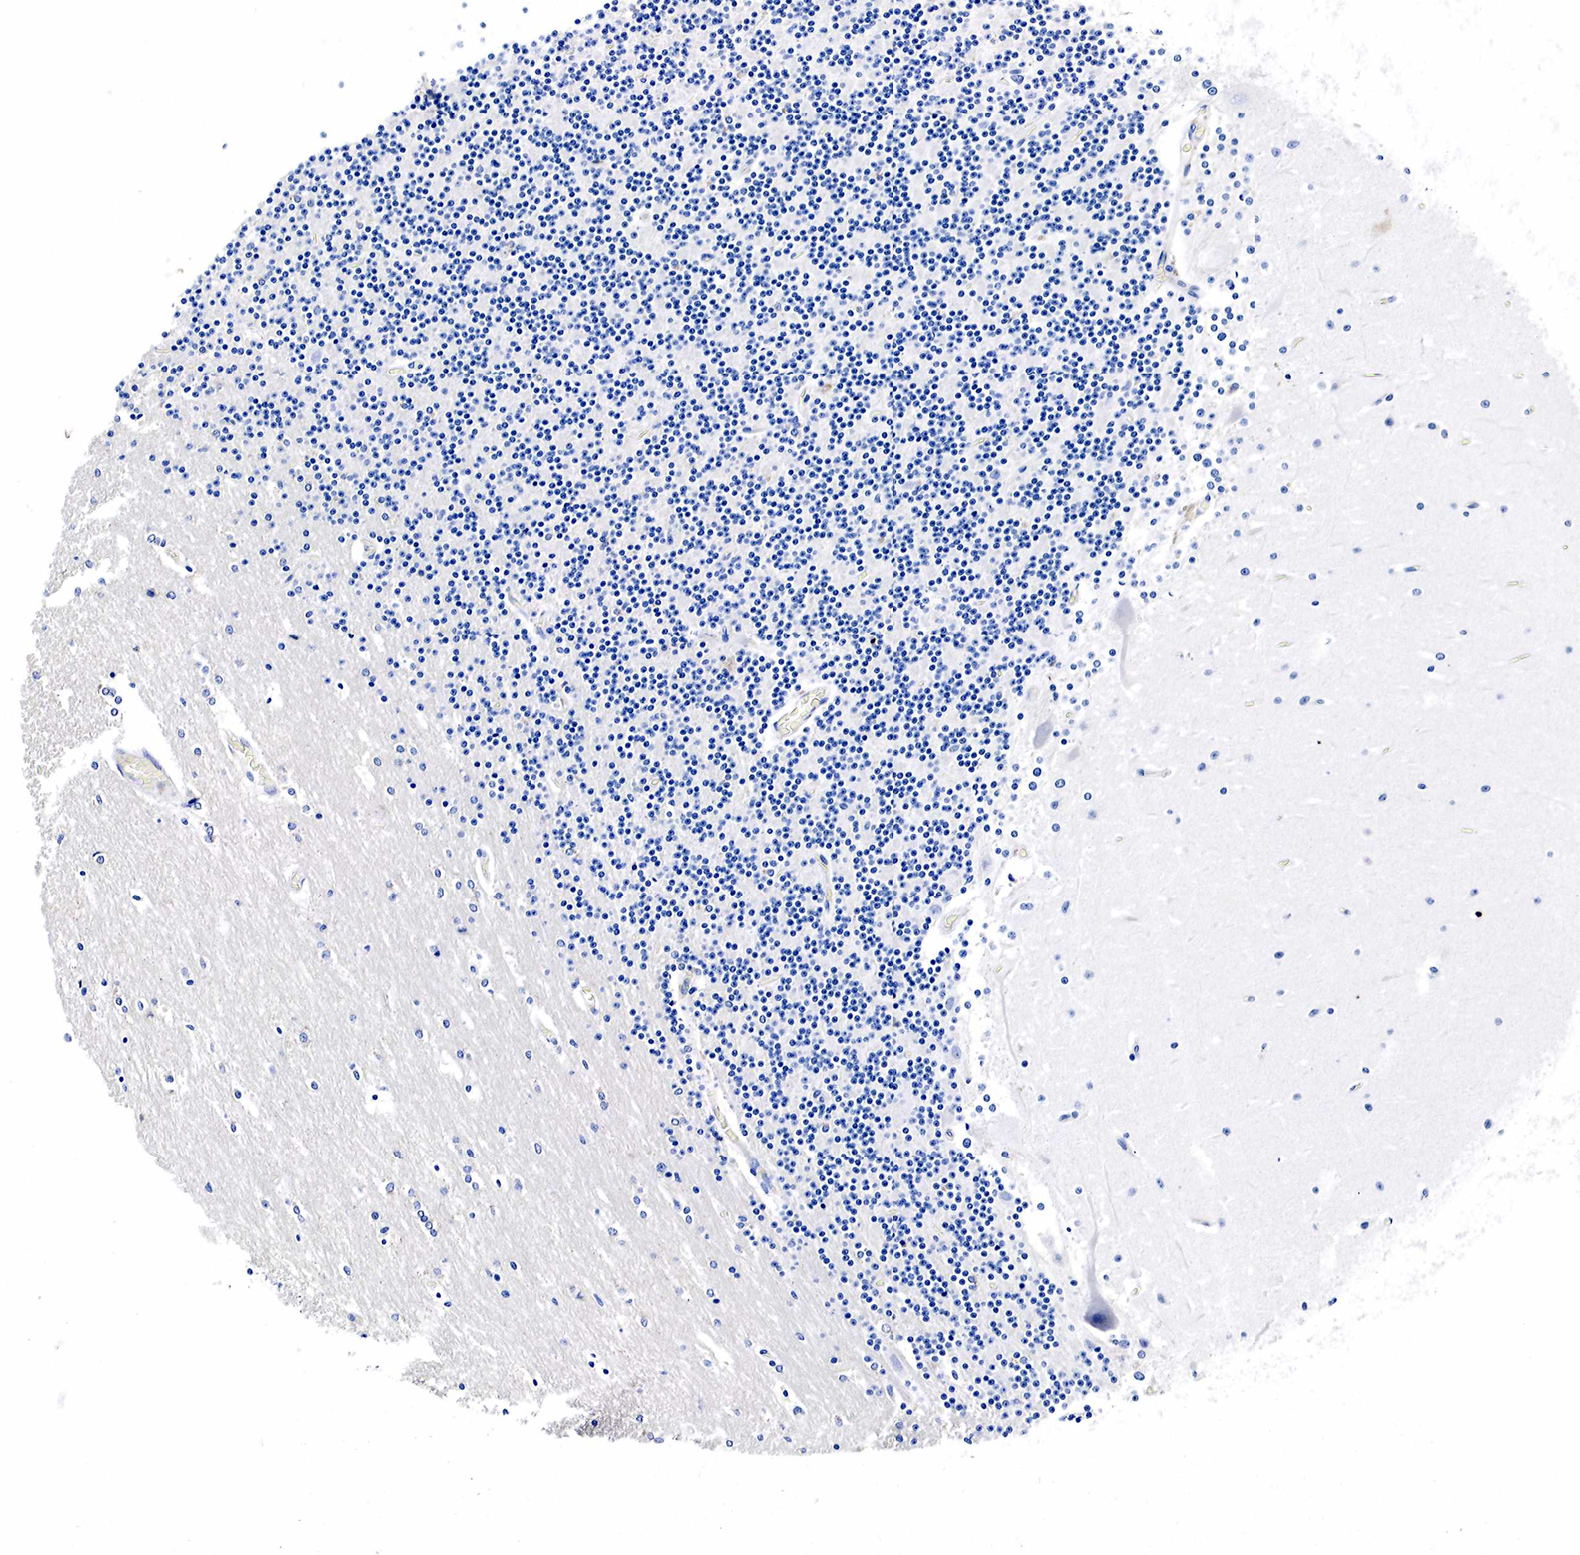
{"staining": {"intensity": "negative", "quantity": "none", "location": "none"}, "tissue": "cerebellum", "cell_type": "Cells in granular layer", "image_type": "normal", "snomed": [{"axis": "morphology", "description": "Normal tissue, NOS"}, {"axis": "topography", "description": "Cerebellum"}], "caption": "Protein analysis of normal cerebellum demonstrates no significant staining in cells in granular layer.", "gene": "LYZ", "patient": {"sex": "female", "age": 19}}